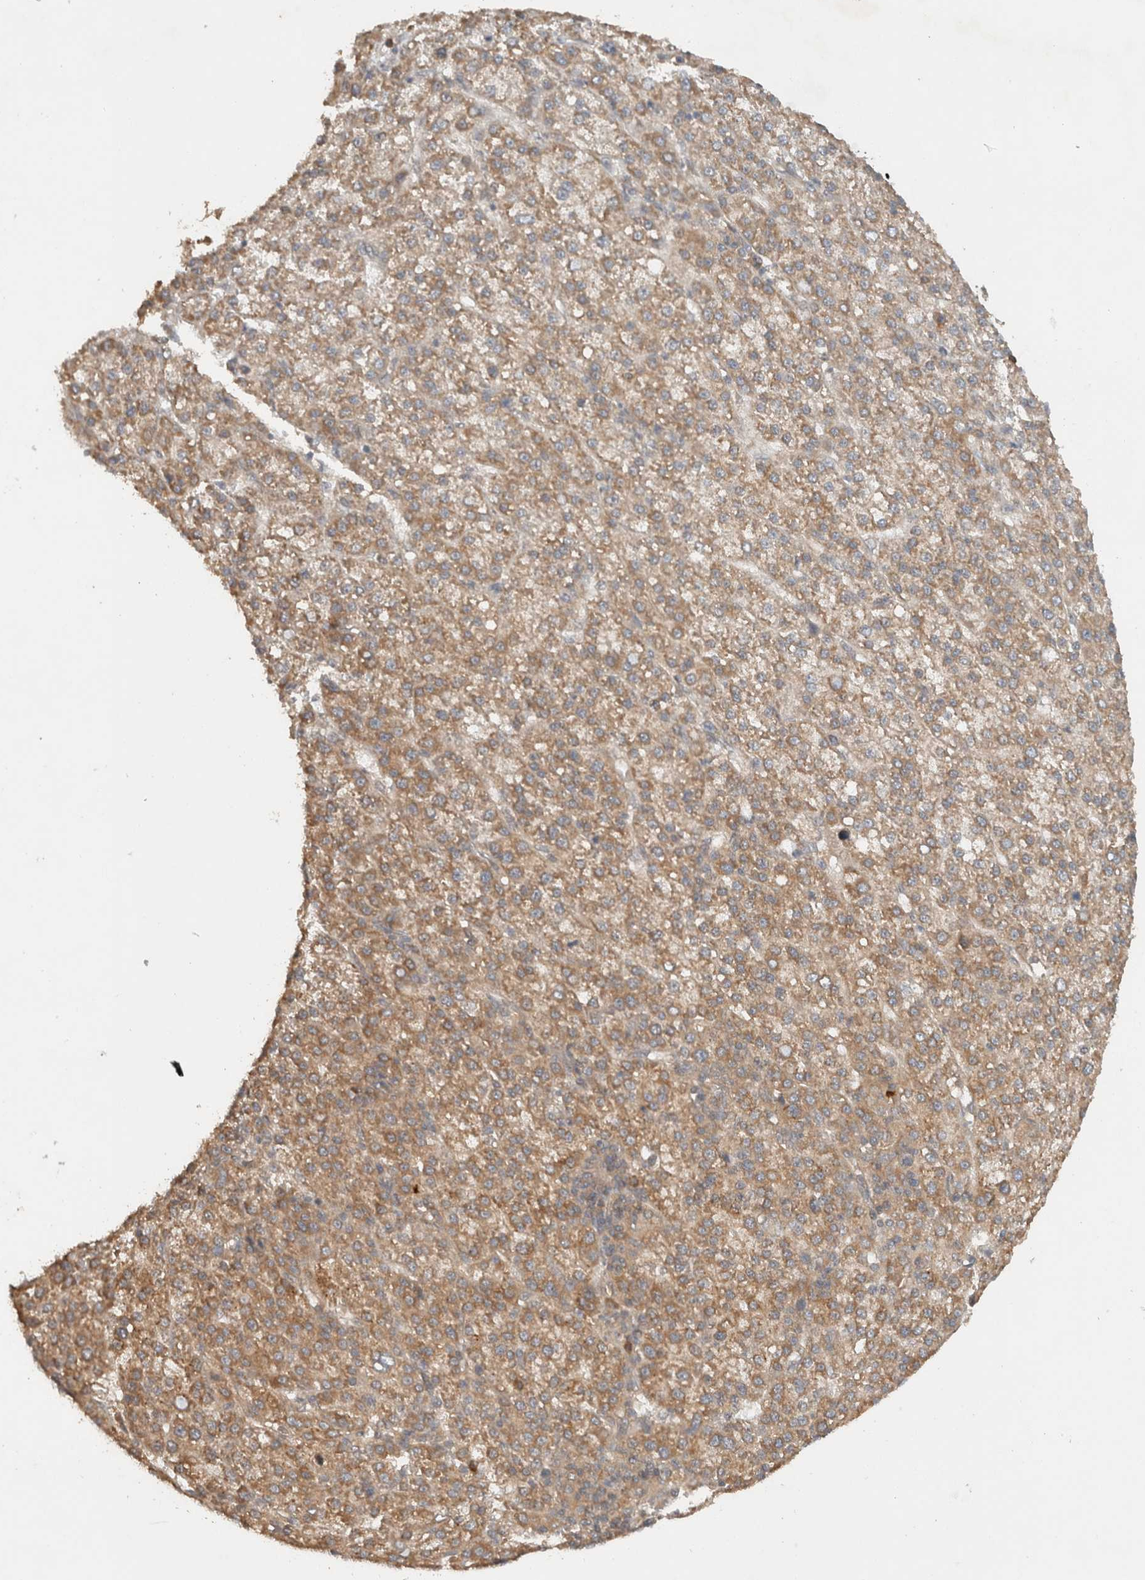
{"staining": {"intensity": "moderate", "quantity": ">75%", "location": "cytoplasmic/membranous"}, "tissue": "liver cancer", "cell_type": "Tumor cells", "image_type": "cancer", "snomed": [{"axis": "morphology", "description": "Carcinoma, Hepatocellular, NOS"}, {"axis": "topography", "description": "Liver"}], "caption": "Immunohistochemistry image of neoplastic tissue: human hepatocellular carcinoma (liver) stained using IHC reveals medium levels of moderate protein expression localized specifically in the cytoplasmic/membranous of tumor cells, appearing as a cytoplasmic/membranous brown color.", "gene": "ARFGEF2", "patient": {"sex": "female", "age": 58}}